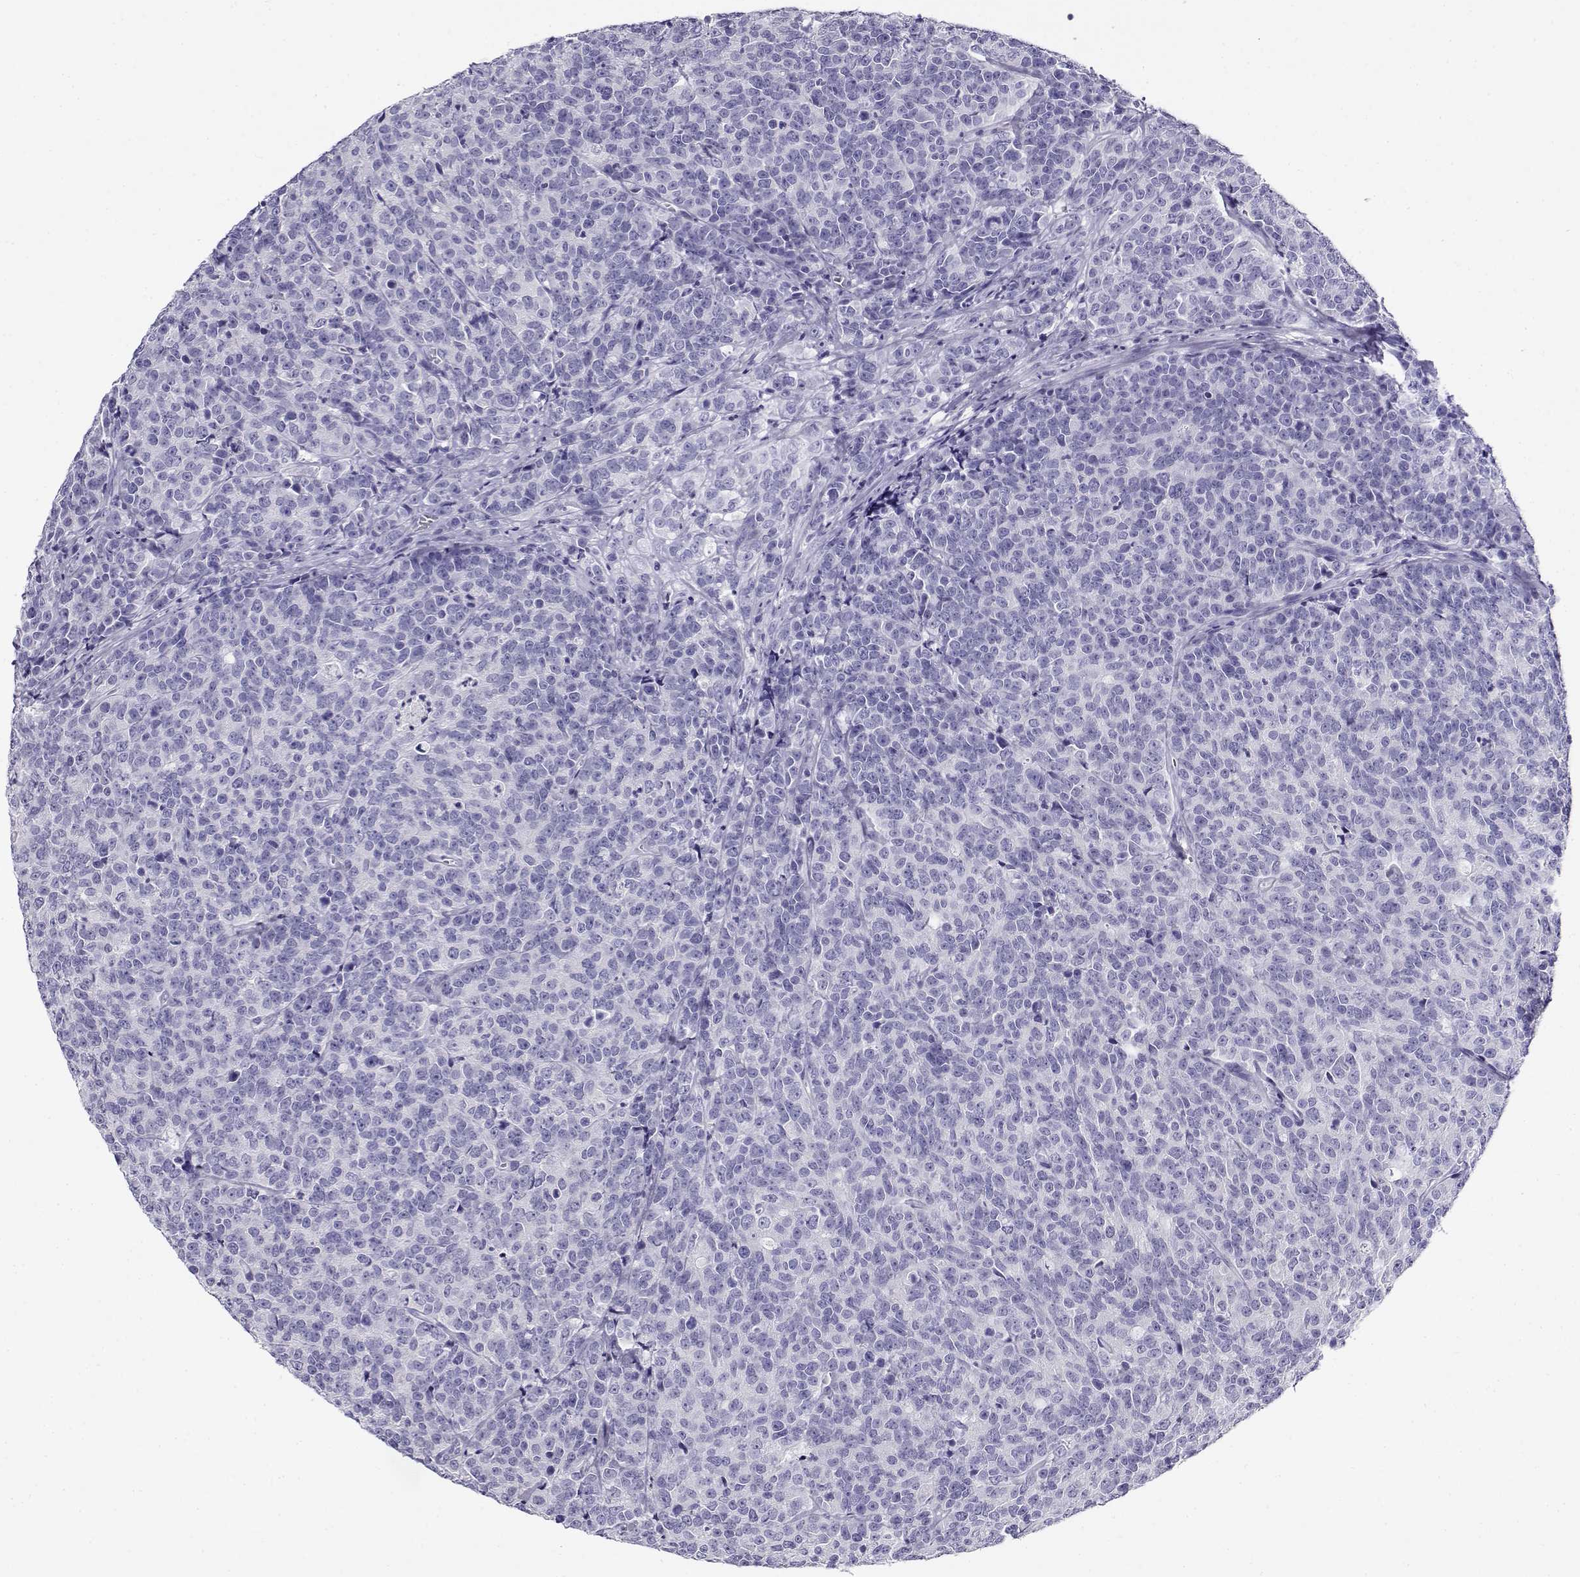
{"staining": {"intensity": "negative", "quantity": "none", "location": "none"}, "tissue": "prostate cancer", "cell_type": "Tumor cells", "image_type": "cancer", "snomed": [{"axis": "morphology", "description": "Adenocarcinoma, NOS"}, {"axis": "topography", "description": "Prostate"}], "caption": "Prostate cancer (adenocarcinoma) was stained to show a protein in brown. There is no significant staining in tumor cells.", "gene": "CABS1", "patient": {"sex": "male", "age": 67}}